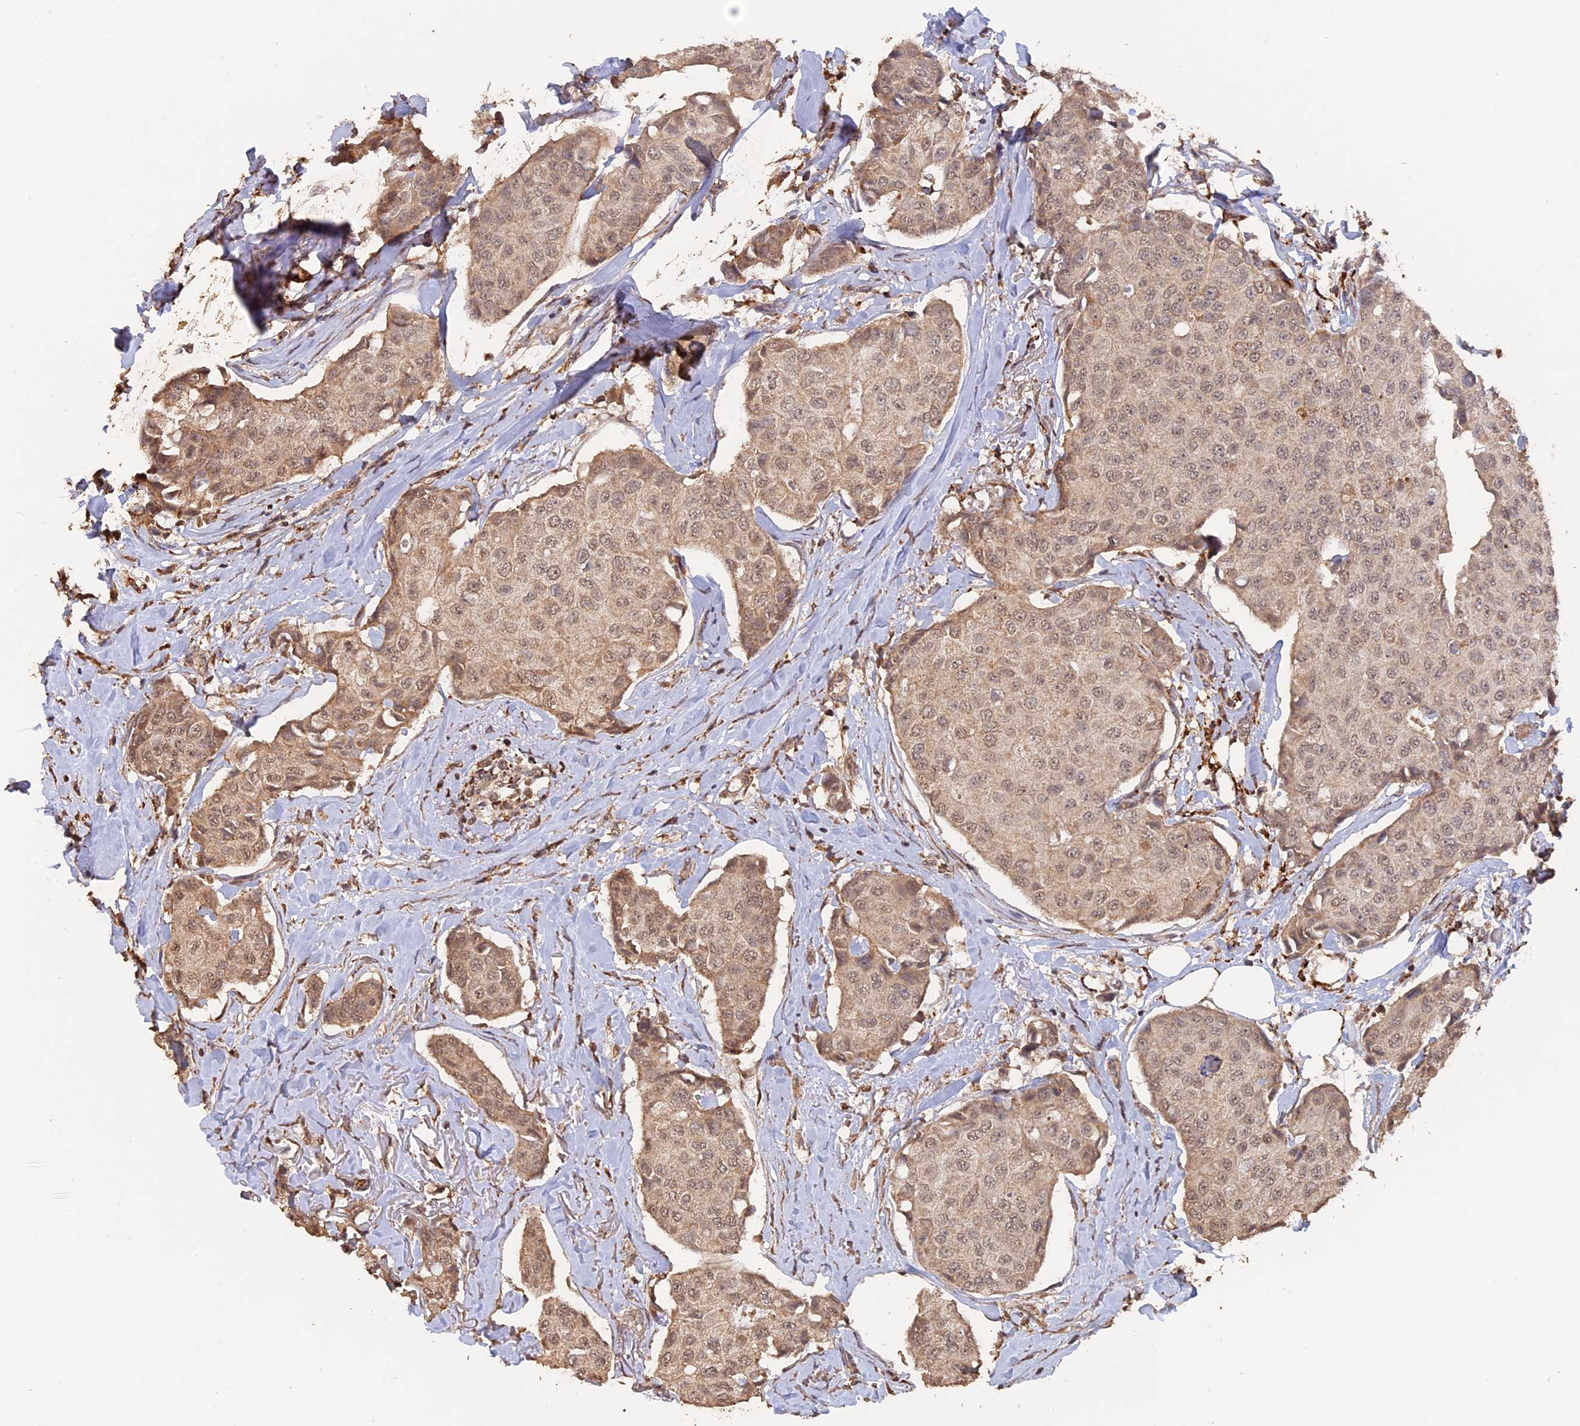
{"staining": {"intensity": "moderate", "quantity": ">75%", "location": "nuclear"}, "tissue": "breast cancer", "cell_type": "Tumor cells", "image_type": "cancer", "snomed": [{"axis": "morphology", "description": "Duct carcinoma"}, {"axis": "topography", "description": "Breast"}], "caption": "Immunohistochemistry (IHC) of human invasive ductal carcinoma (breast) displays medium levels of moderate nuclear positivity in approximately >75% of tumor cells.", "gene": "FAM210B", "patient": {"sex": "female", "age": 80}}